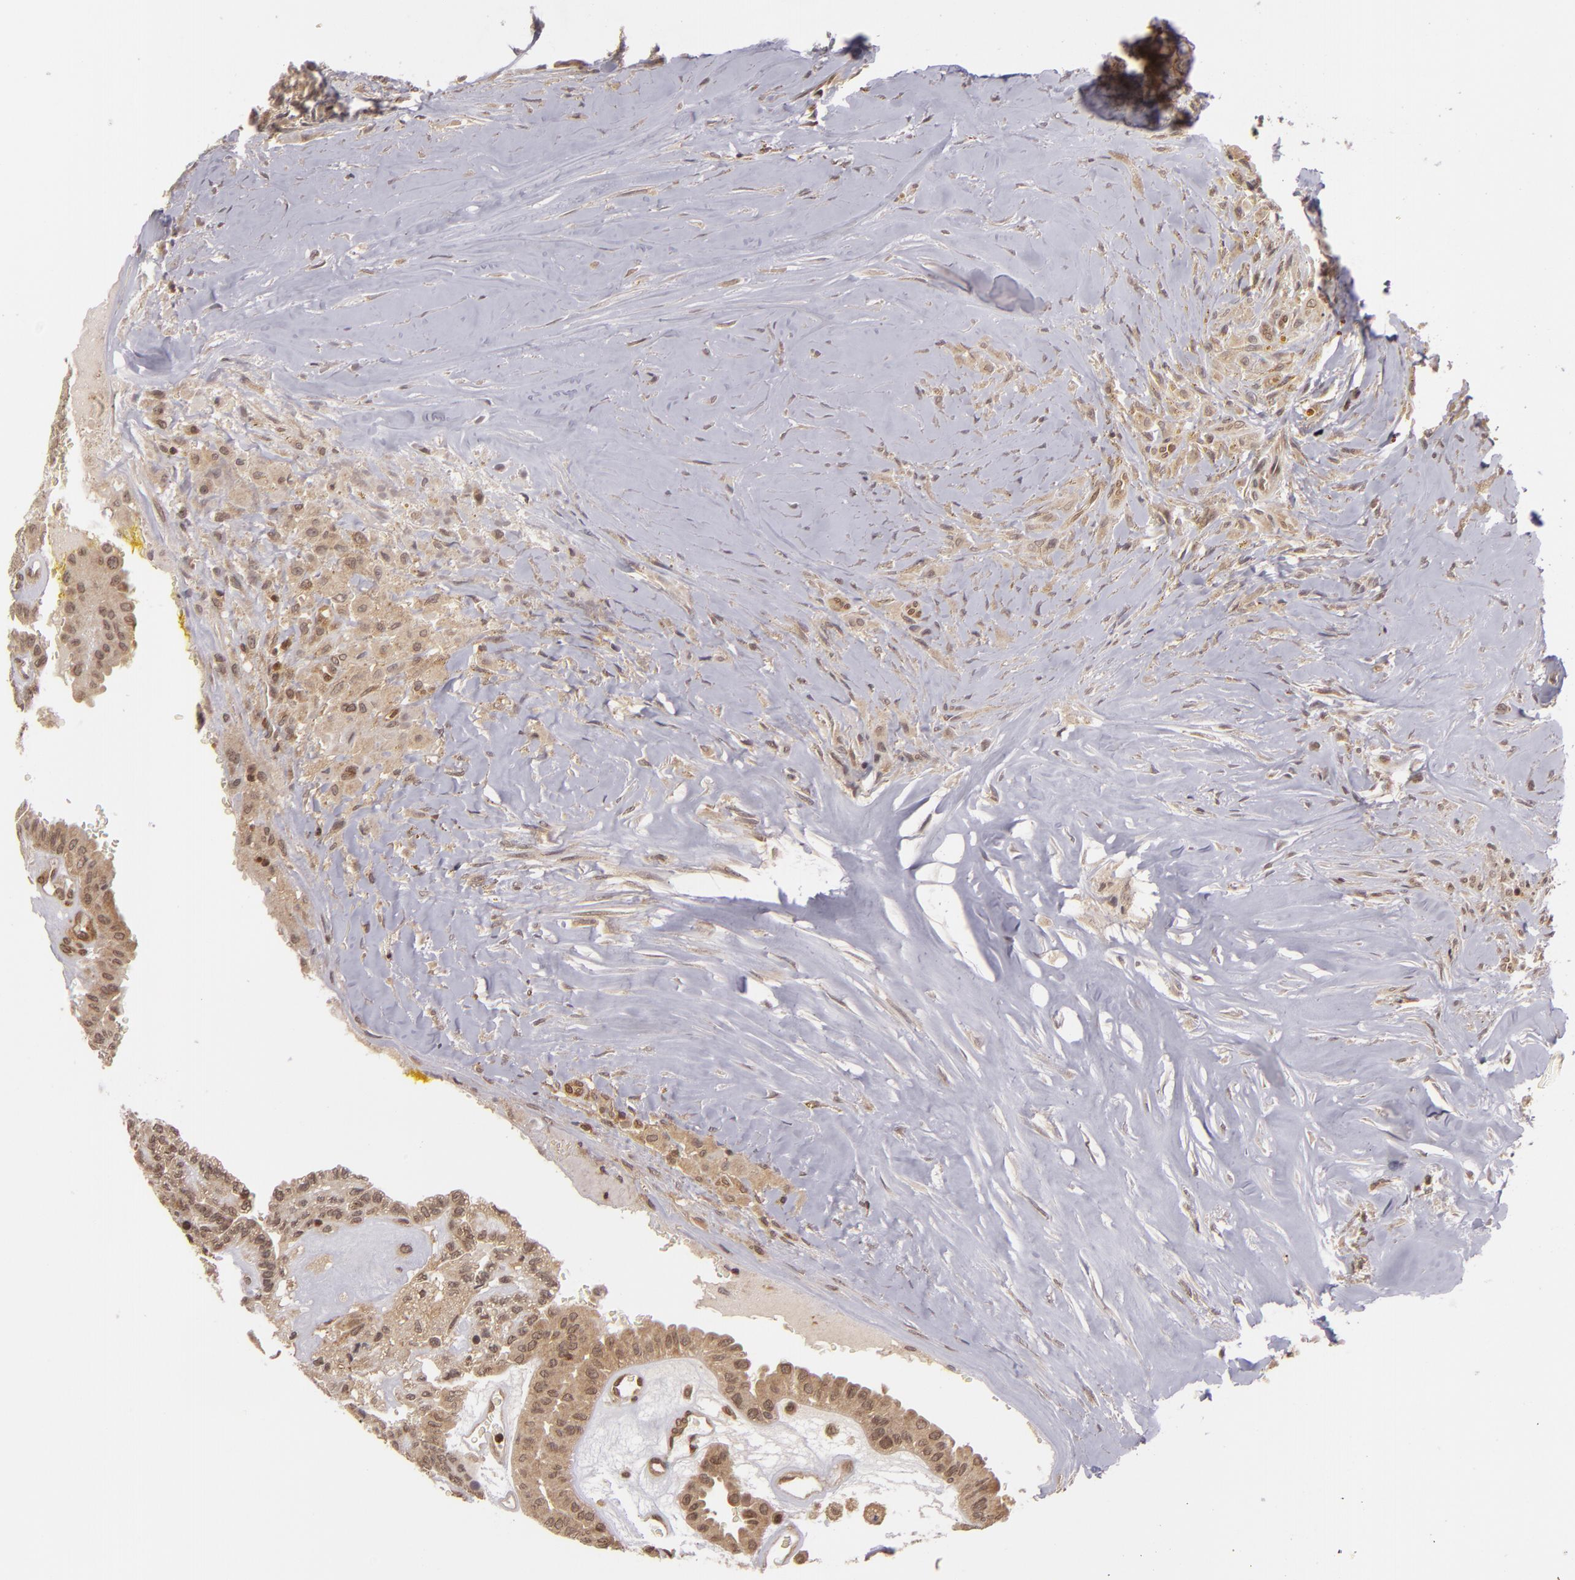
{"staining": {"intensity": "weak", "quantity": ">75%", "location": "cytoplasmic/membranous"}, "tissue": "thyroid cancer", "cell_type": "Tumor cells", "image_type": "cancer", "snomed": [{"axis": "morphology", "description": "Papillary adenocarcinoma, NOS"}, {"axis": "topography", "description": "Thyroid gland"}], "caption": "Brown immunohistochemical staining in human thyroid cancer displays weak cytoplasmic/membranous staining in about >75% of tumor cells.", "gene": "ZBTB33", "patient": {"sex": "male", "age": 87}}